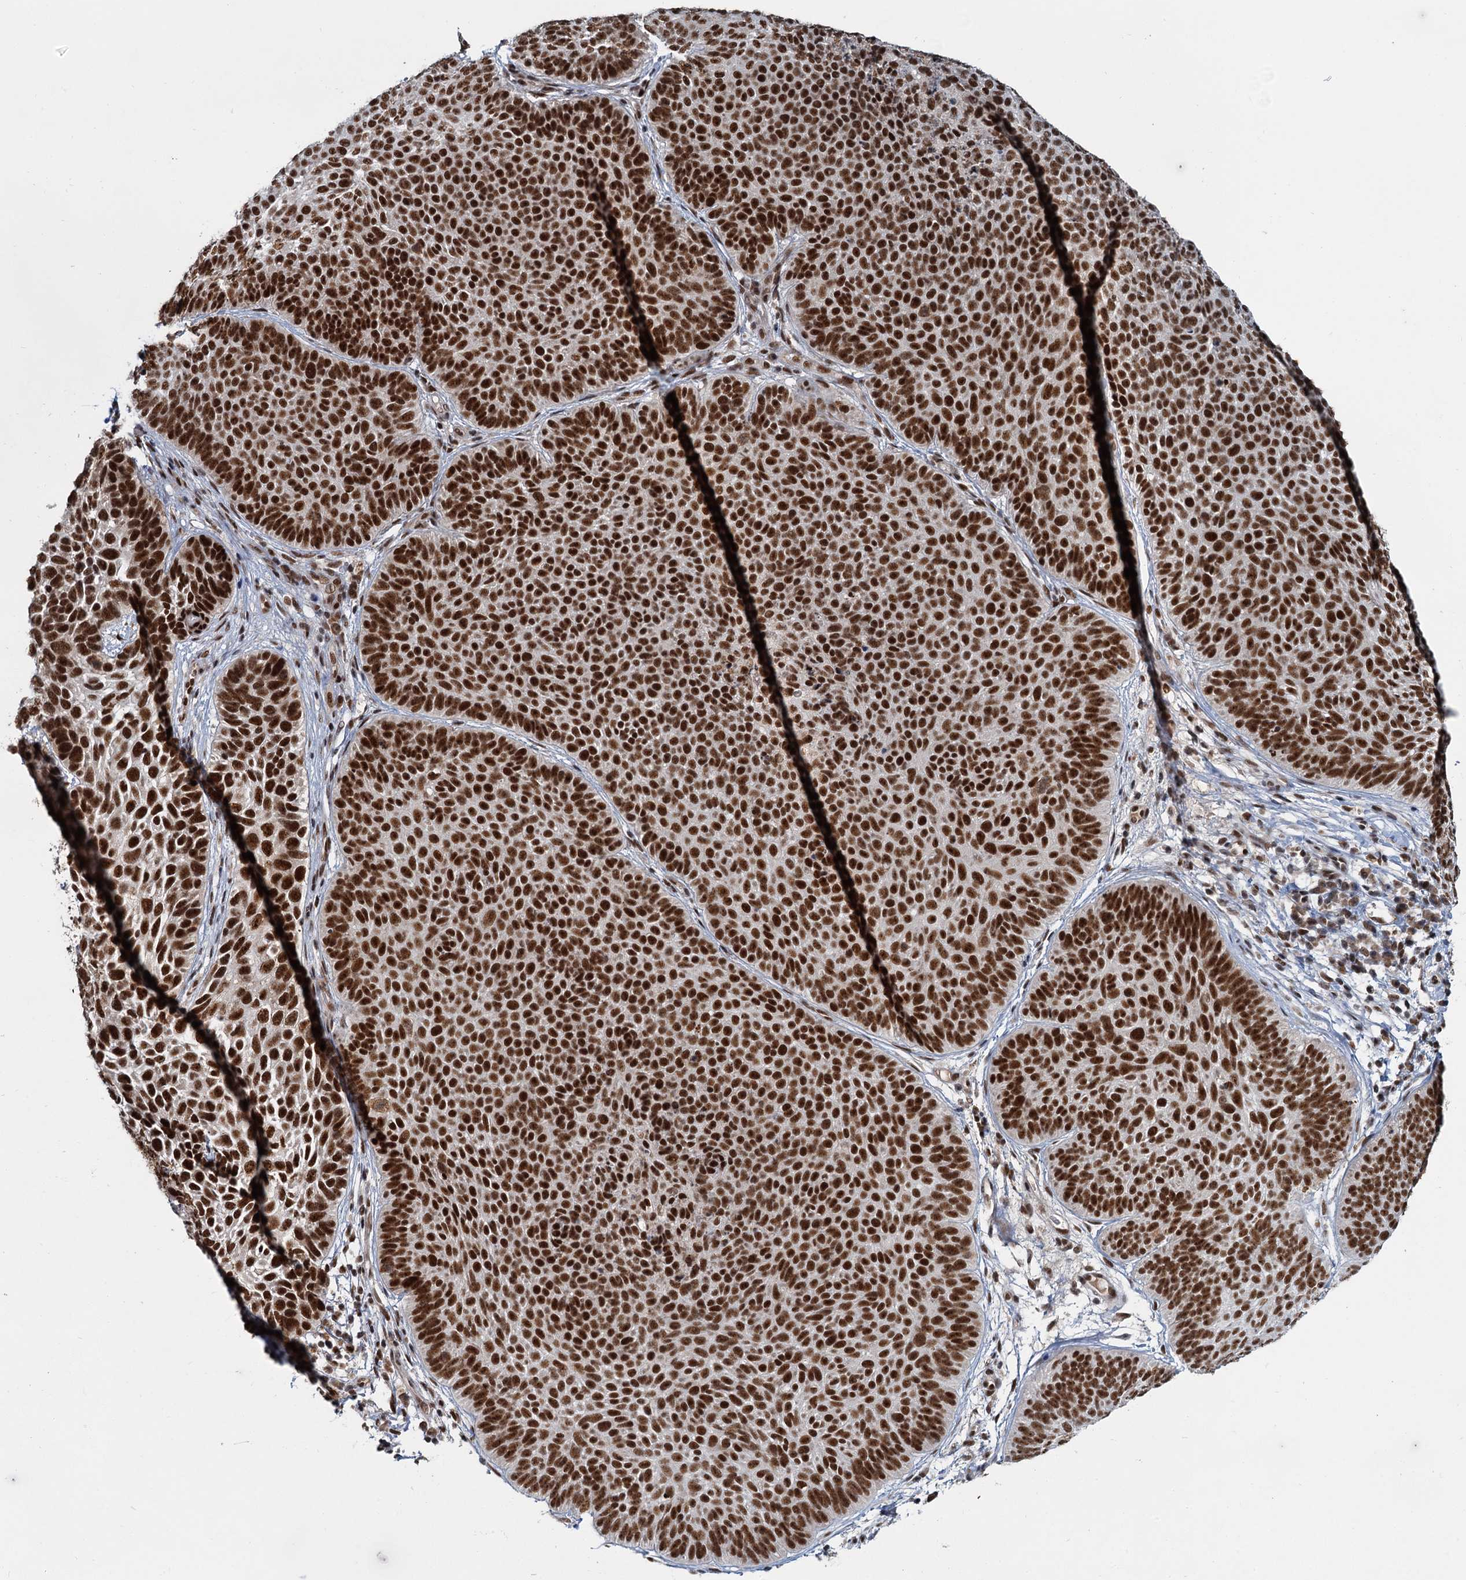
{"staining": {"intensity": "strong", "quantity": ">75%", "location": "nuclear"}, "tissue": "skin cancer", "cell_type": "Tumor cells", "image_type": "cancer", "snomed": [{"axis": "morphology", "description": "Basal cell carcinoma"}, {"axis": "topography", "description": "Skin"}], "caption": "Immunohistochemical staining of human basal cell carcinoma (skin) shows high levels of strong nuclear positivity in about >75% of tumor cells. The staining is performed using DAB (3,3'-diaminobenzidine) brown chromogen to label protein expression. The nuclei are counter-stained blue using hematoxylin.", "gene": "WBP4", "patient": {"sex": "male", "age": 85}}